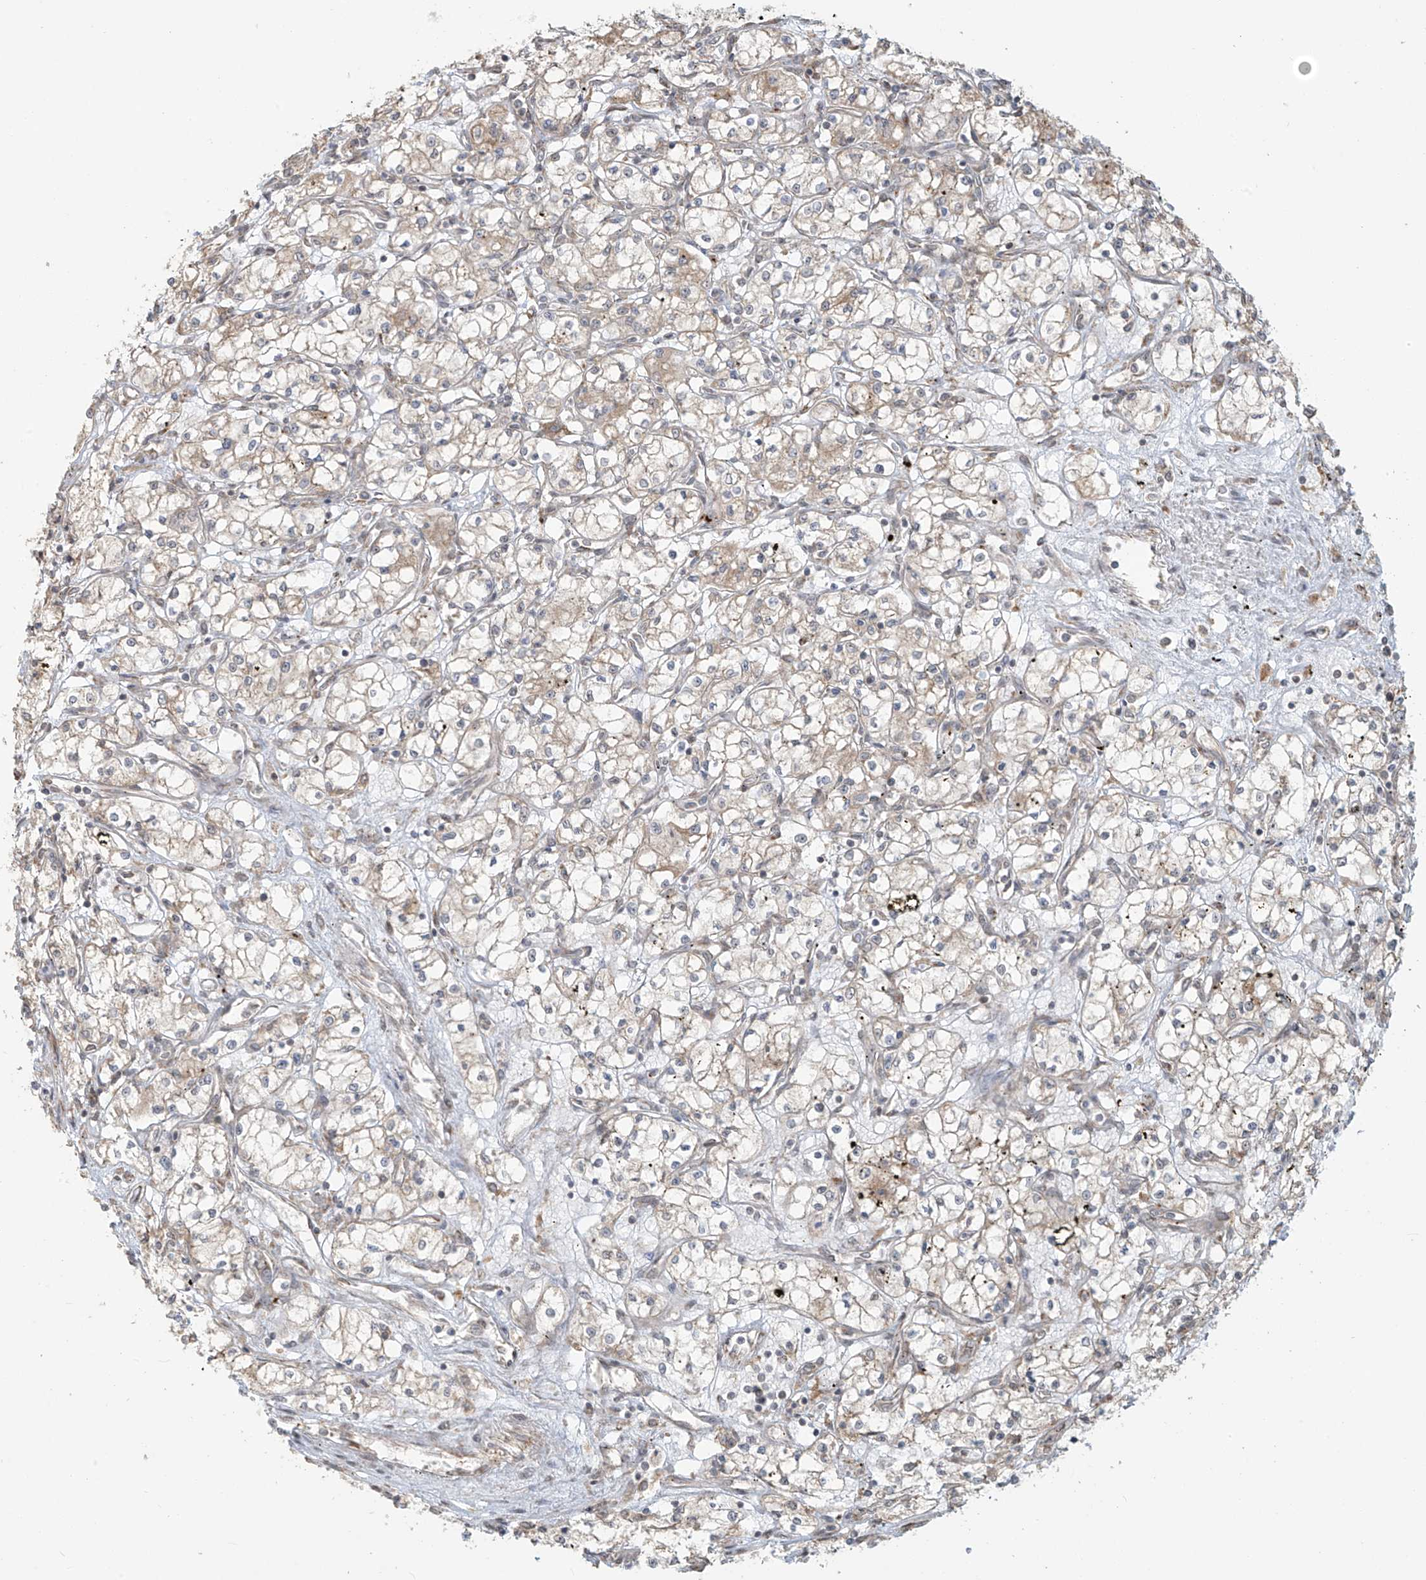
{"staining": {"intensity": "weak", "quantity": "25%-75%", "location": "cytoplasmic/membranous"}, "tissue": "renal cancer", "cell_type": "Tumor cells", "image_type": "cancer", "snomed": [{"axis": "morphology", "description": "Adenocarcinoma, NOS"}, {"axis": "topography", "description": "Kidney"}], "caption": "About 25%-75% of tumor cells in human adenocarcinoma (renal) show weak cytoplasmic/membranous protein positivity as visualized by brown immunohistochemical staining.", "gene": "PLEKHM3", "patient": {"sex": "male", "age": 59}}